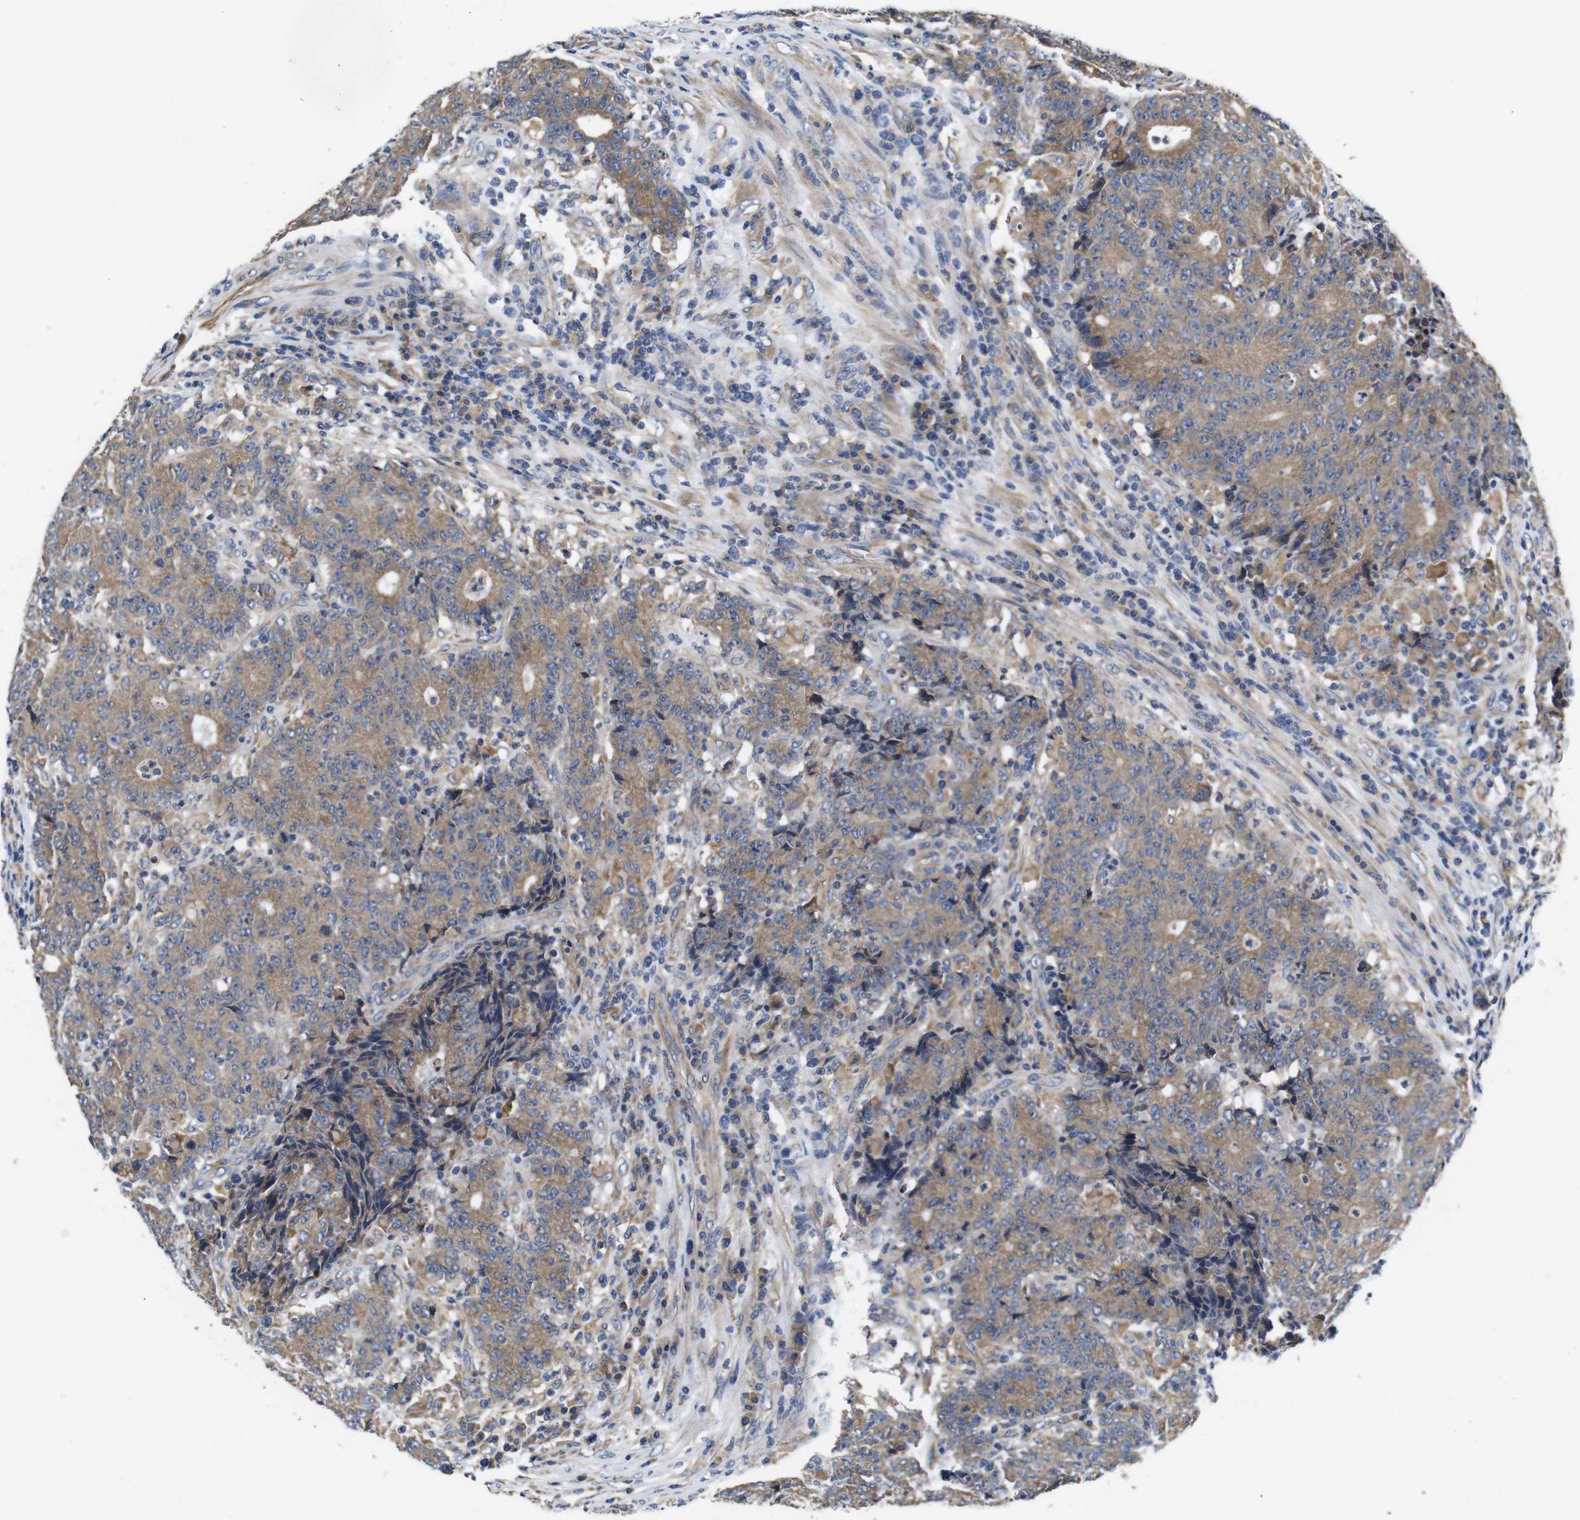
{"staining": {"intensity": "moderate", "quantity": ">75%", "location": "cytoplasmic/membranous"}, "tissue": "colorectal cancer", "cell_type": "Tumor cells", "image_type": "cancer", "snomed": [{"axis": "morphology", "description": "Normal tissue, NOS"}, {"axis": "morphology", "description": "Adenocarcinoma, NOS"}, {"axis": "topography", "description": "Colon"}], "caption": "Immunohistochemistry (IHC) staining of colorectal adenocarcinoma, which demonstrates medium levels of moderate cytoplasmic/membranous positivity in approximately >75% of tumor cells indicating moderate cytoplasmic/membranous protein staining. The staining was performed using DAB (brown) for protein detection and nuclei were counterstained in hematoxylin (blue).", "gene": "MARCHF7", "patient": {"sex": "female", "age": 75}}